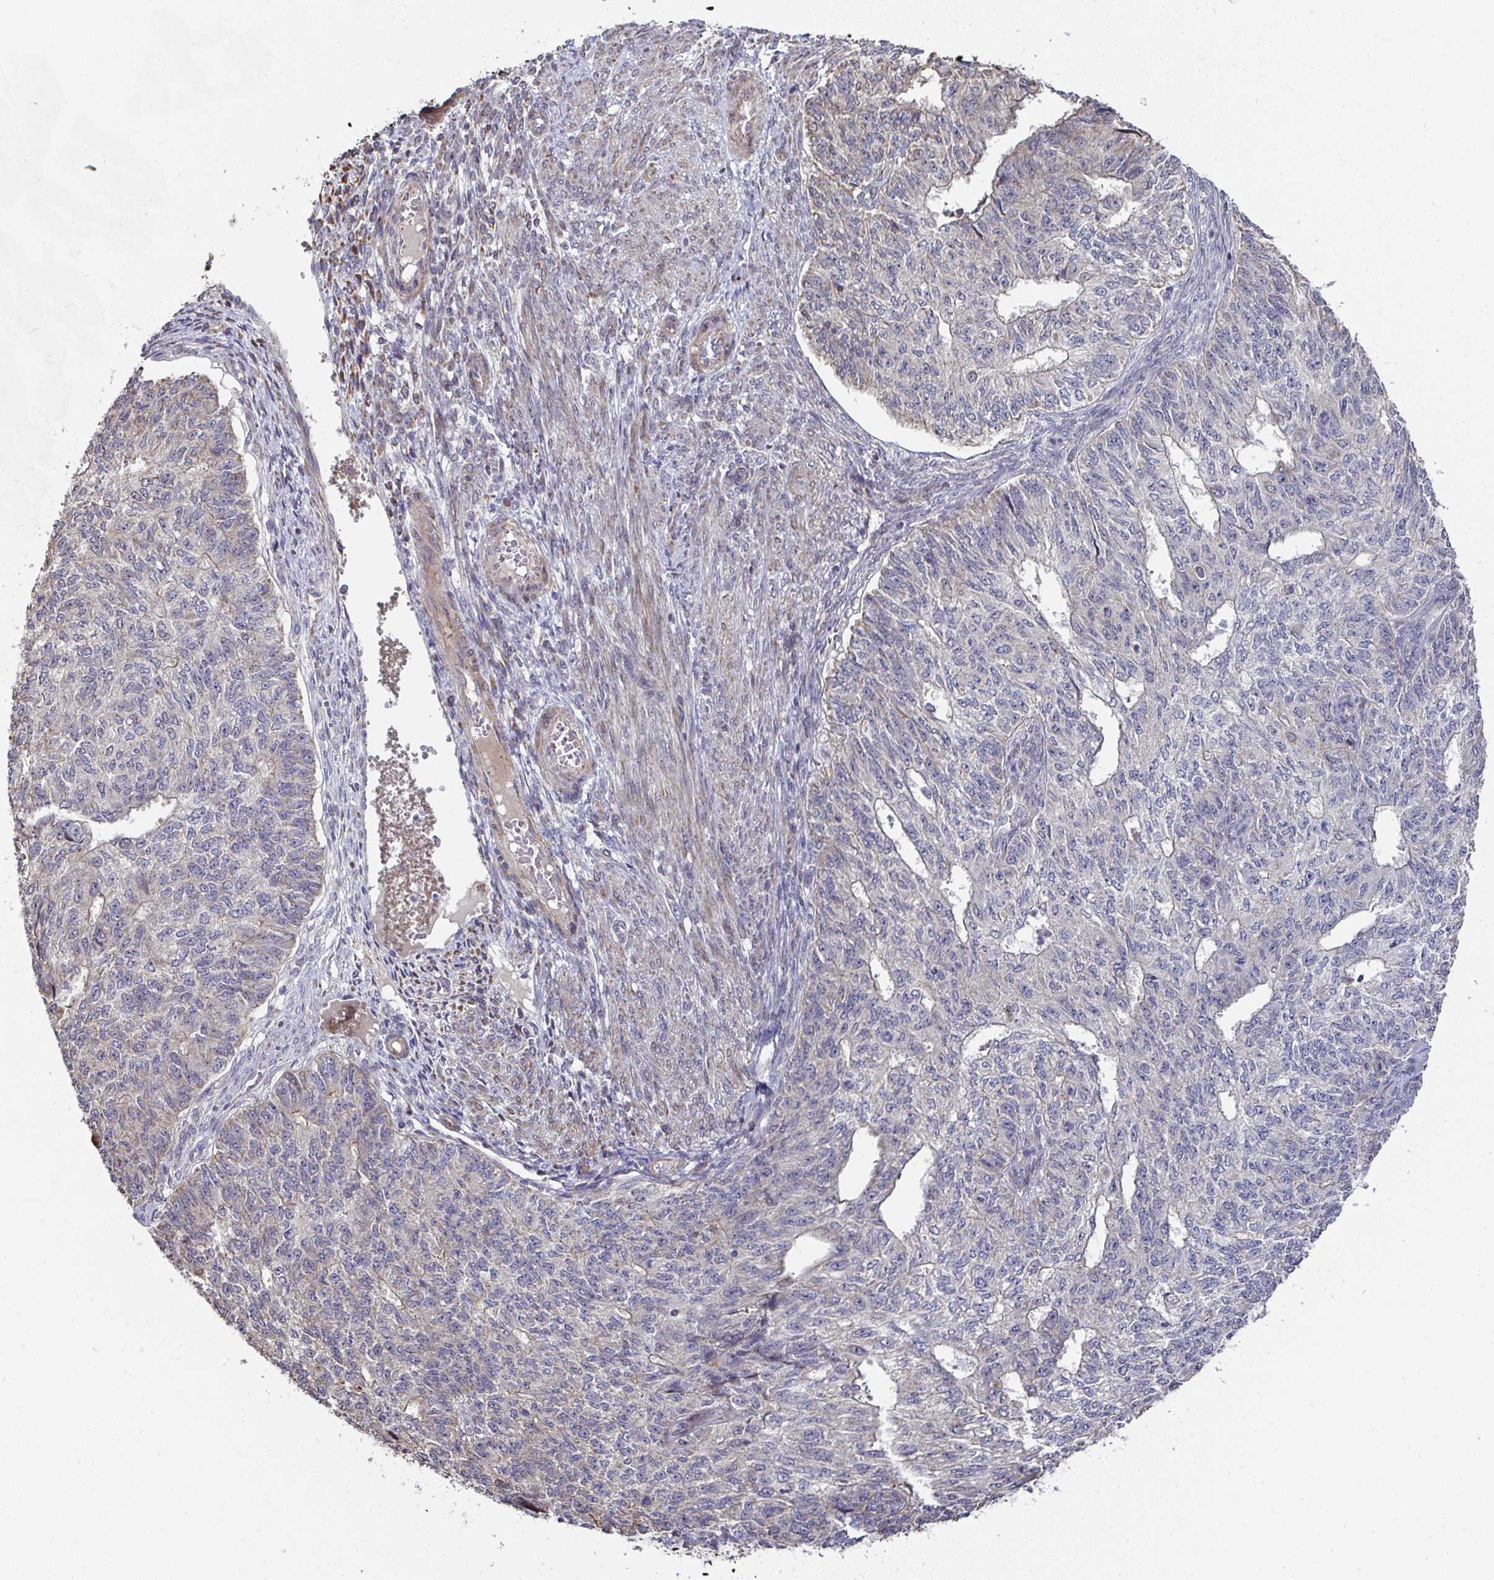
{"staining": {"intensity": "moderate", "quantity": "<25%", "location": "cytoplasmic/membranous"}, "tissue": "endometrial cancer", "cell_type": "Tumor cells", "image_type": "cancer", "snomed": [{"axis": "morphology", "description": "Adenocarcinoma, NOS"}, {"axis": "topography", "description": "Endometrium"}], "caption": "Immunohistochemistry image of neoplastic tissue: endometrial cancer (adenocarcinoma) stained using IHC shows low levels of moderate protein expression localized specifically in the cytoplasmic/membranous of tumor cells, appearing as a cytoplasmic/membranous brown color.", "gene": "AGTPBP1", "patient": {"sex": "female", "age": 32}}